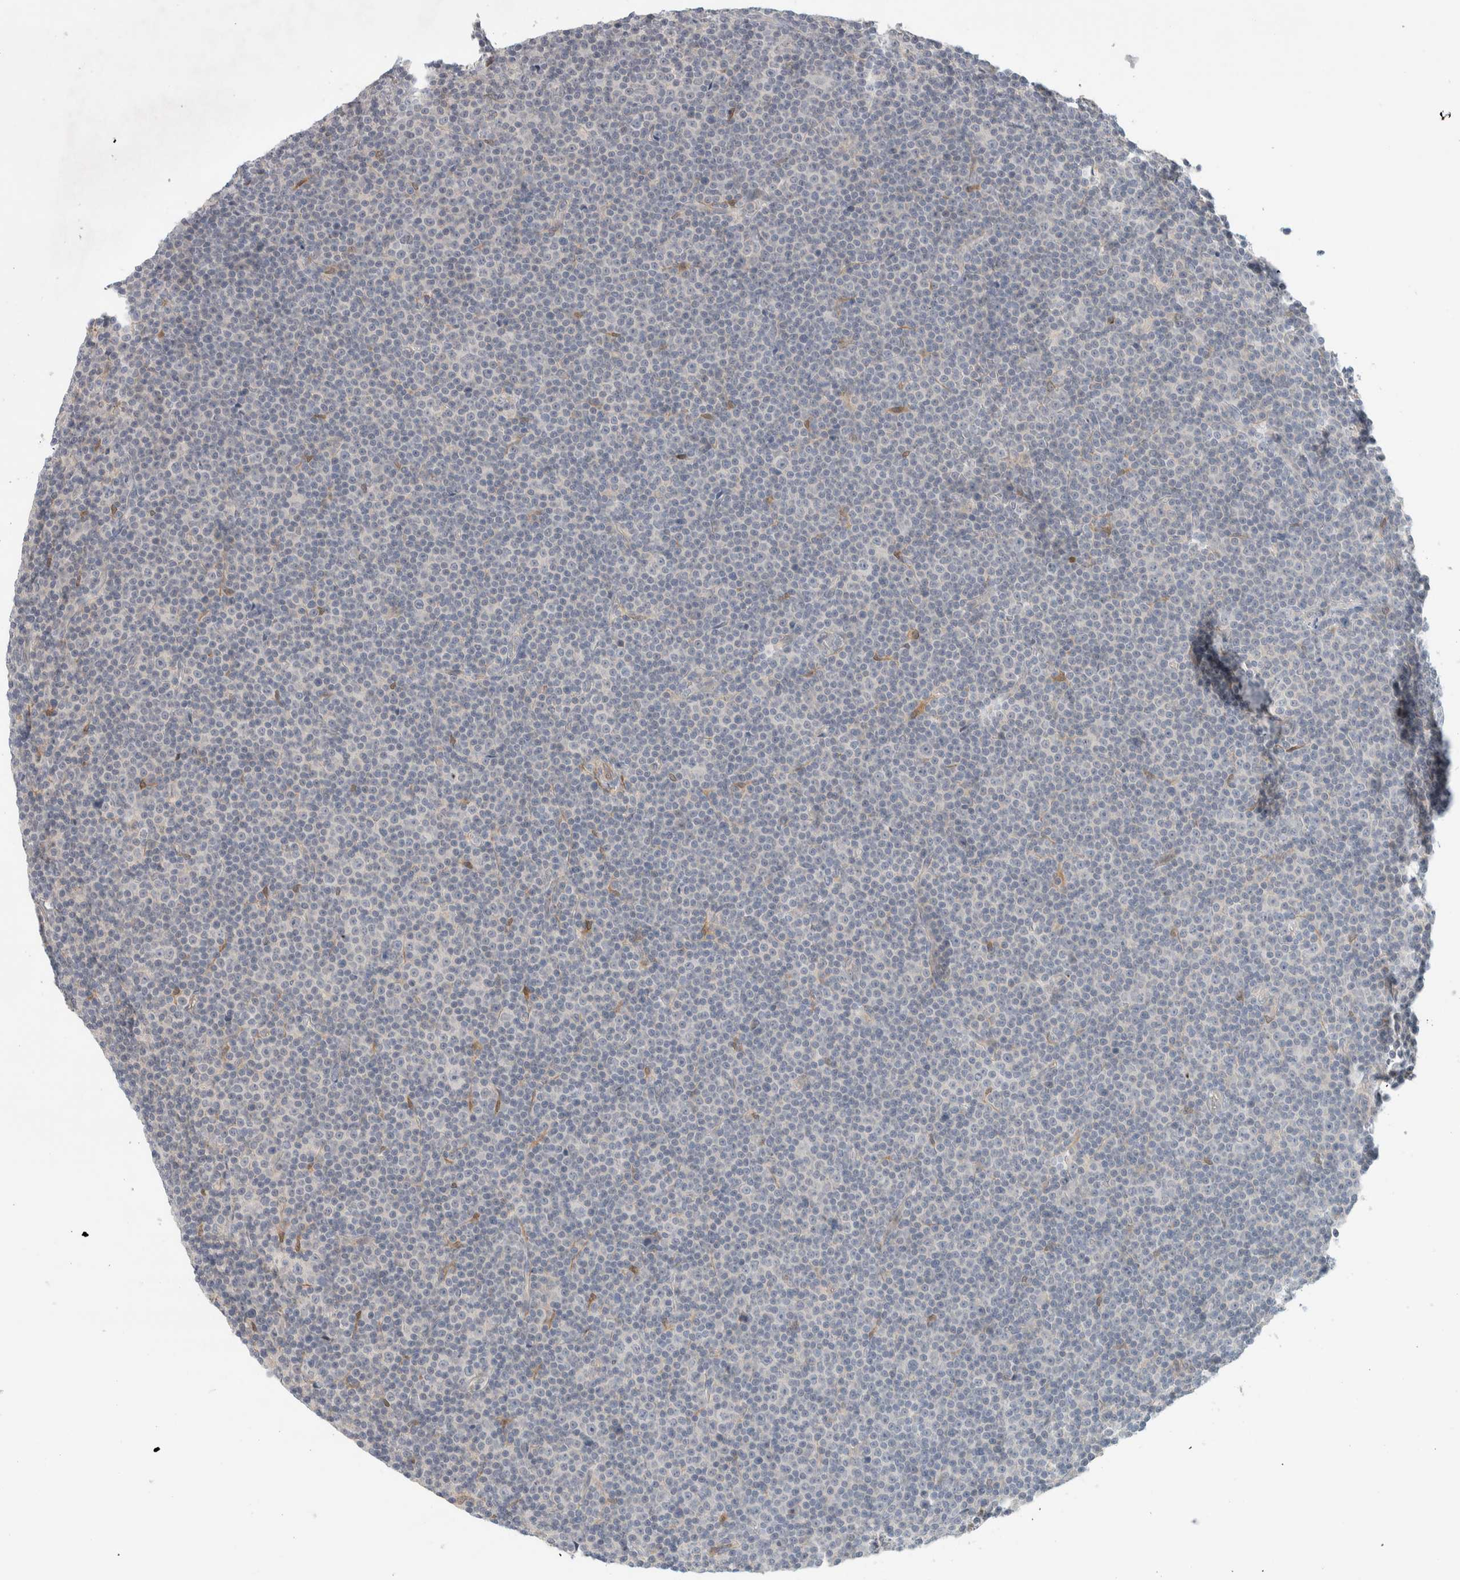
{"staining": {"intensity": "negative", "quantity": "none", "location": "none"}, "tissue": "lymphoma", "cell_type": "Tumor cells", "image_type": "cancer", "snomed": [{"axis": "morphology", "description": "Malignant lymphoma, non-Hodgkin's type, Low grade"}, {"axis": "topography", "description": "Lymph node"}], "caption": "This is a micrograph of immunohistochemistry staining of malignant lymphoma, non-Hodgkin's type (low-grade), which shows no expression in tumor cells.", "gene": "DEPTOR", "patient": {"sex": "female", "age": 67}}